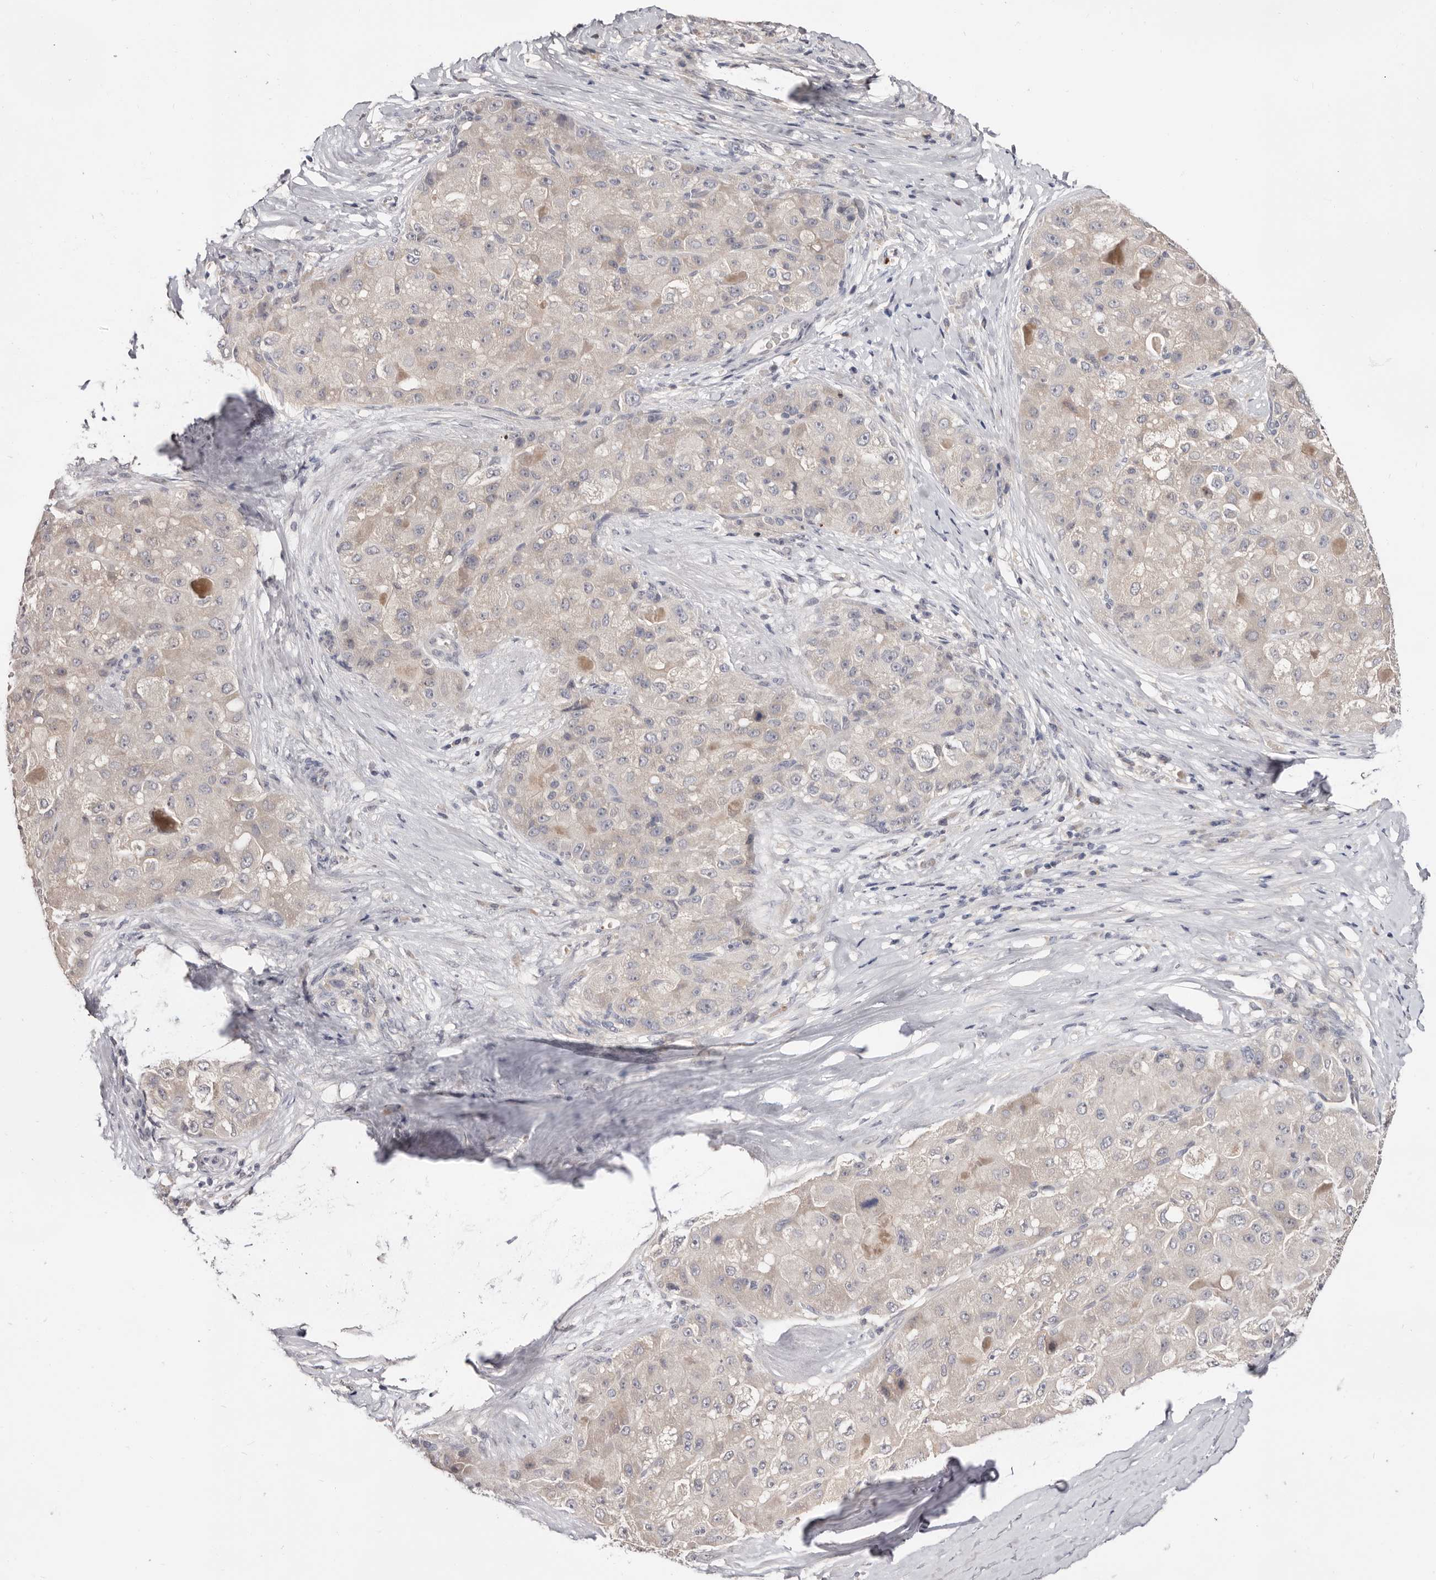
{"staining": {"intensity": "negative", "quantity": "none", "location": "none"}, "tissue": "liver cancer", "cell_type": "Tumor cells", "image_type": "cancer", "snomed": [{"axis": "morphology", "description": "Carcinoma, Hepatocellular, NOS"}, {"axis": "topography", "description": "Liver"}], "caption": "Protein analysis of liver cancer reveals no significant staining in tumor cells.", "gene": "DOP1A", "patient": {"sex": "male", "age": 80}}